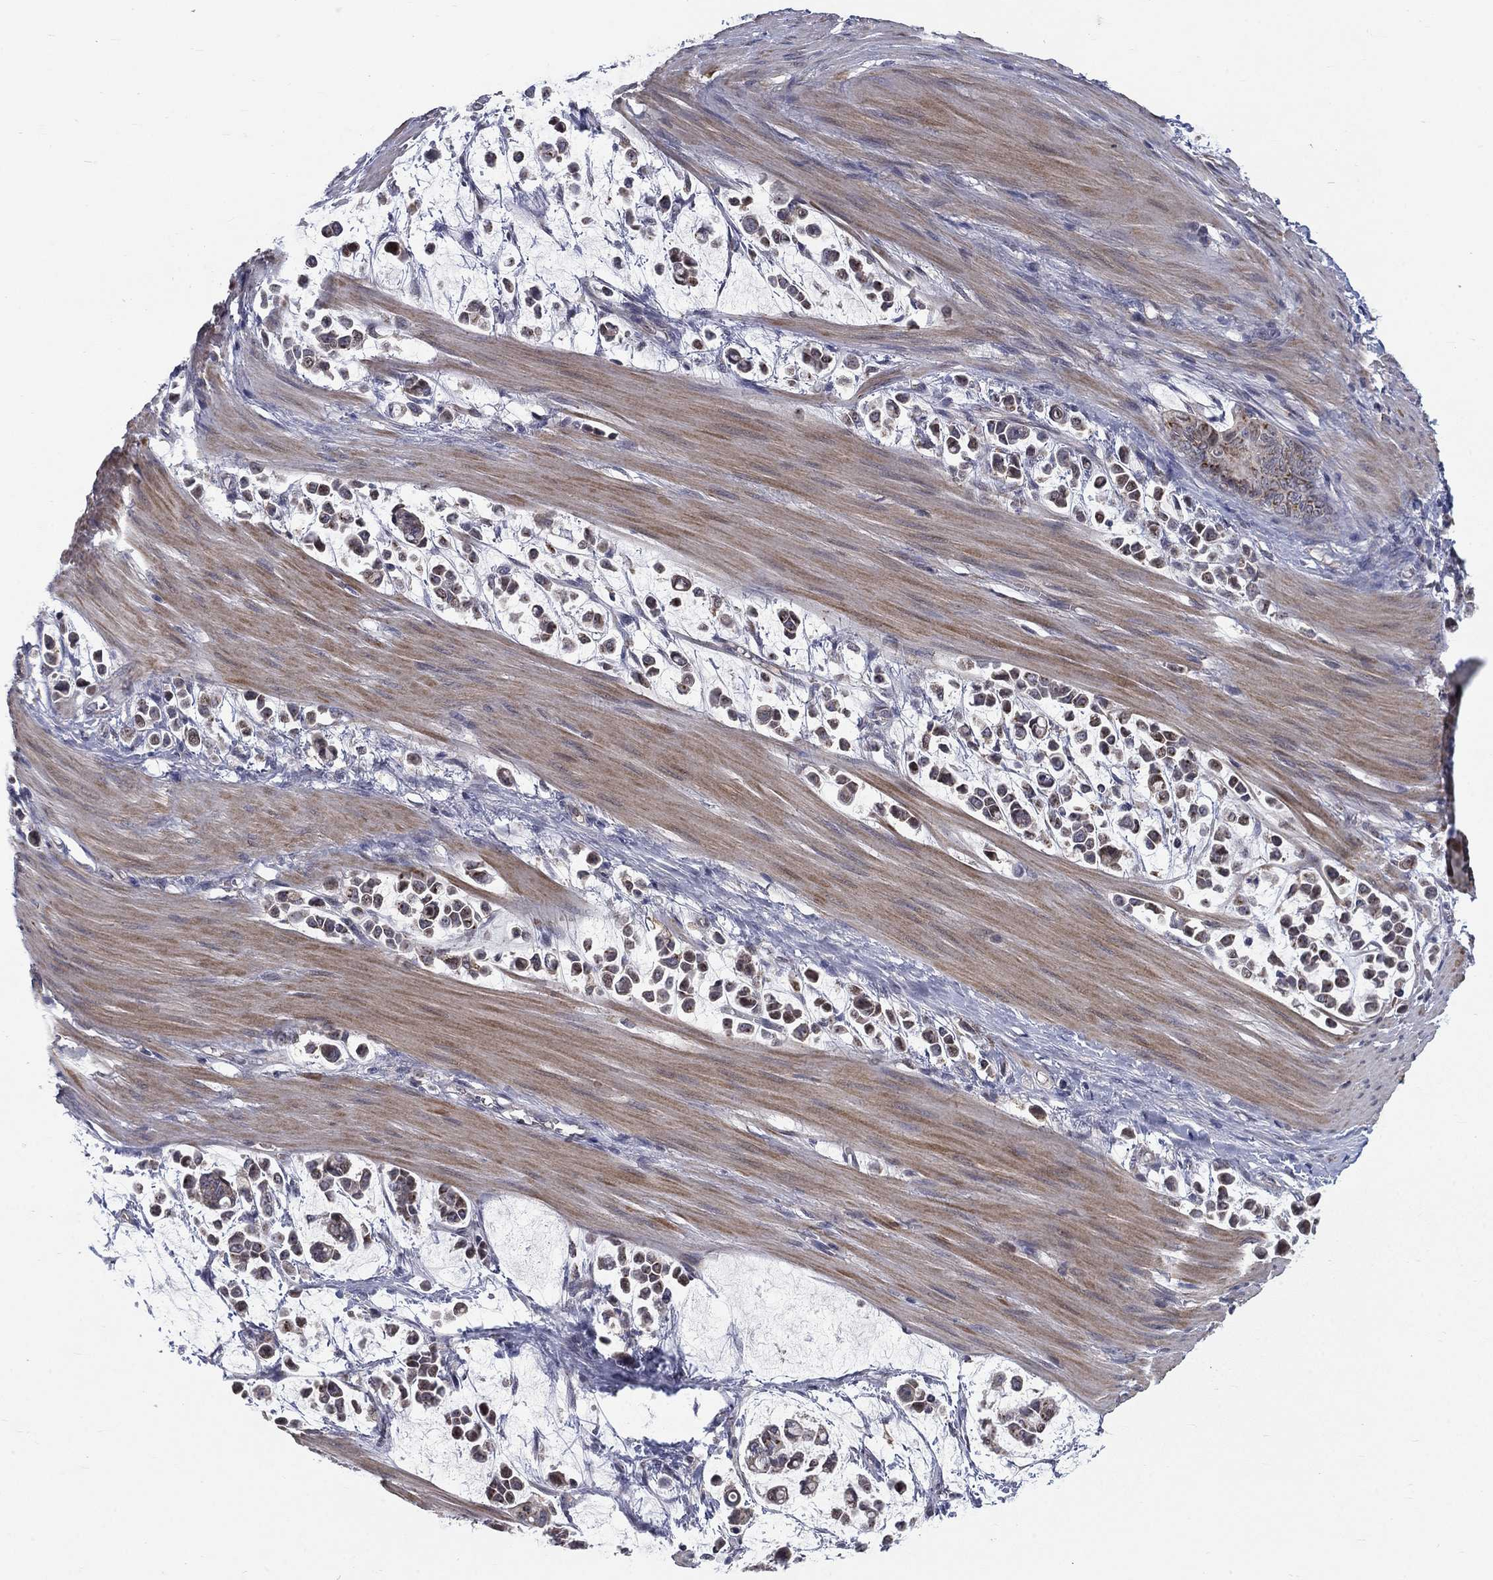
{"staining": {"intensity": "moderate", "quantity": "25%-75%", "location": "cytoplasmic/membranous"}, "tissue": "stomach cancer", "cell_type": "Tumor cells", "image_type": "cancer", "snomed": [{"axis": "morphology", "description": "Adenocarcinoma, NOS"}, {"axis": "topography", "description": "Stomach"}], "caption": "Moderate cytoplasmic/membranous expression for a protein is identified in approximately 25%-75% of tumor cells of adenocarcinoma (stomach) using immunohistochemistry.", "gene": "FAM3B", "patient": {"sex": "male", "age": 82}}